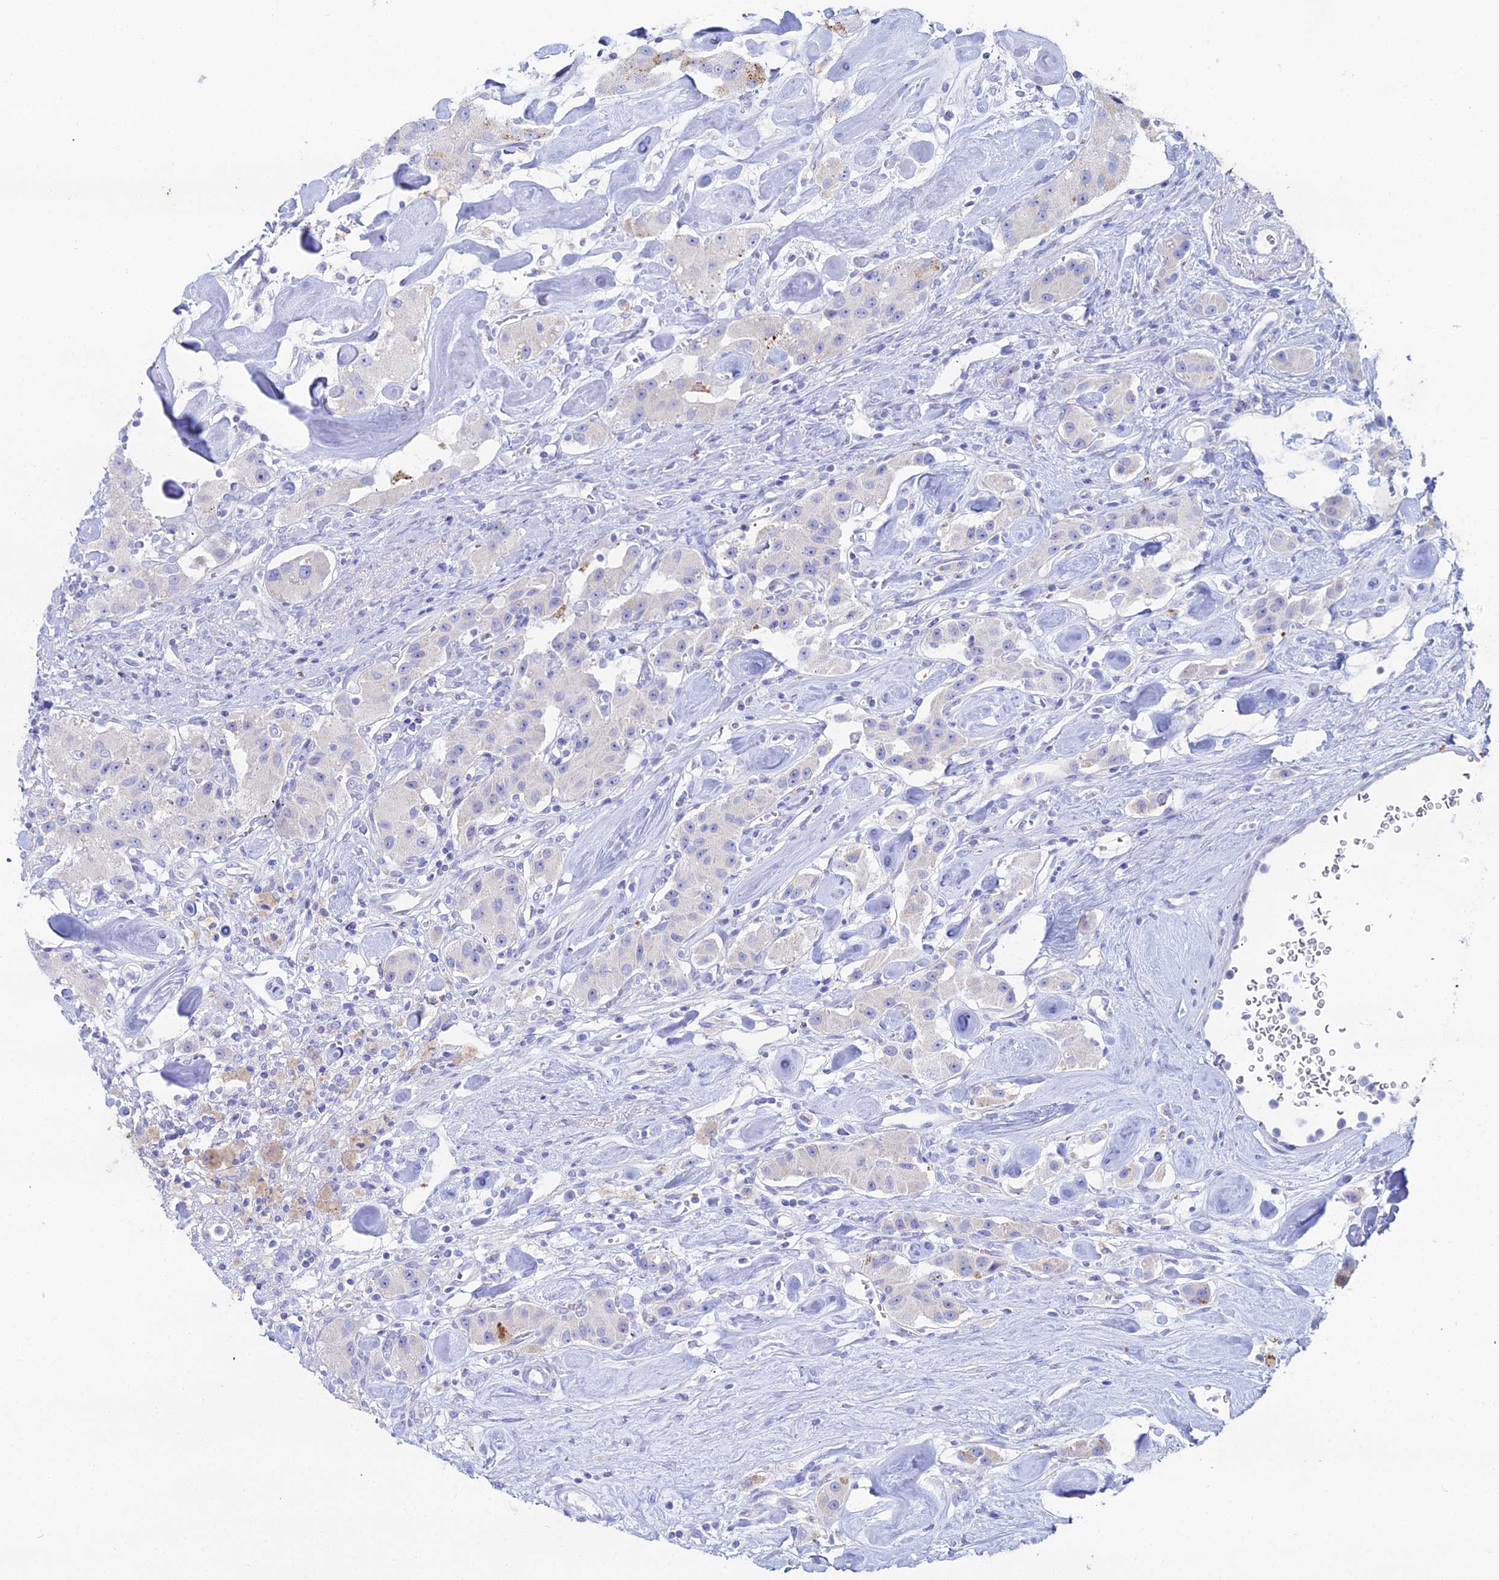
{"staining": {"intensity": "negative", "quantity": "none", "location": "none"}, "tissue": "carcinoid", "cell_type": "Tumor cells", "image_type": "cancer", "snomed": [{"axis": "morphology", "description": "Carcinoid, malignant, NOS"}, {"axis": "topography", "description": "Pancreas"}], "caption": "Micrograph shows no protein expression in tumor cells of carcinoid tissue.", "gene": "DHX34", "patient": {"sex": "male", "age": 41}}